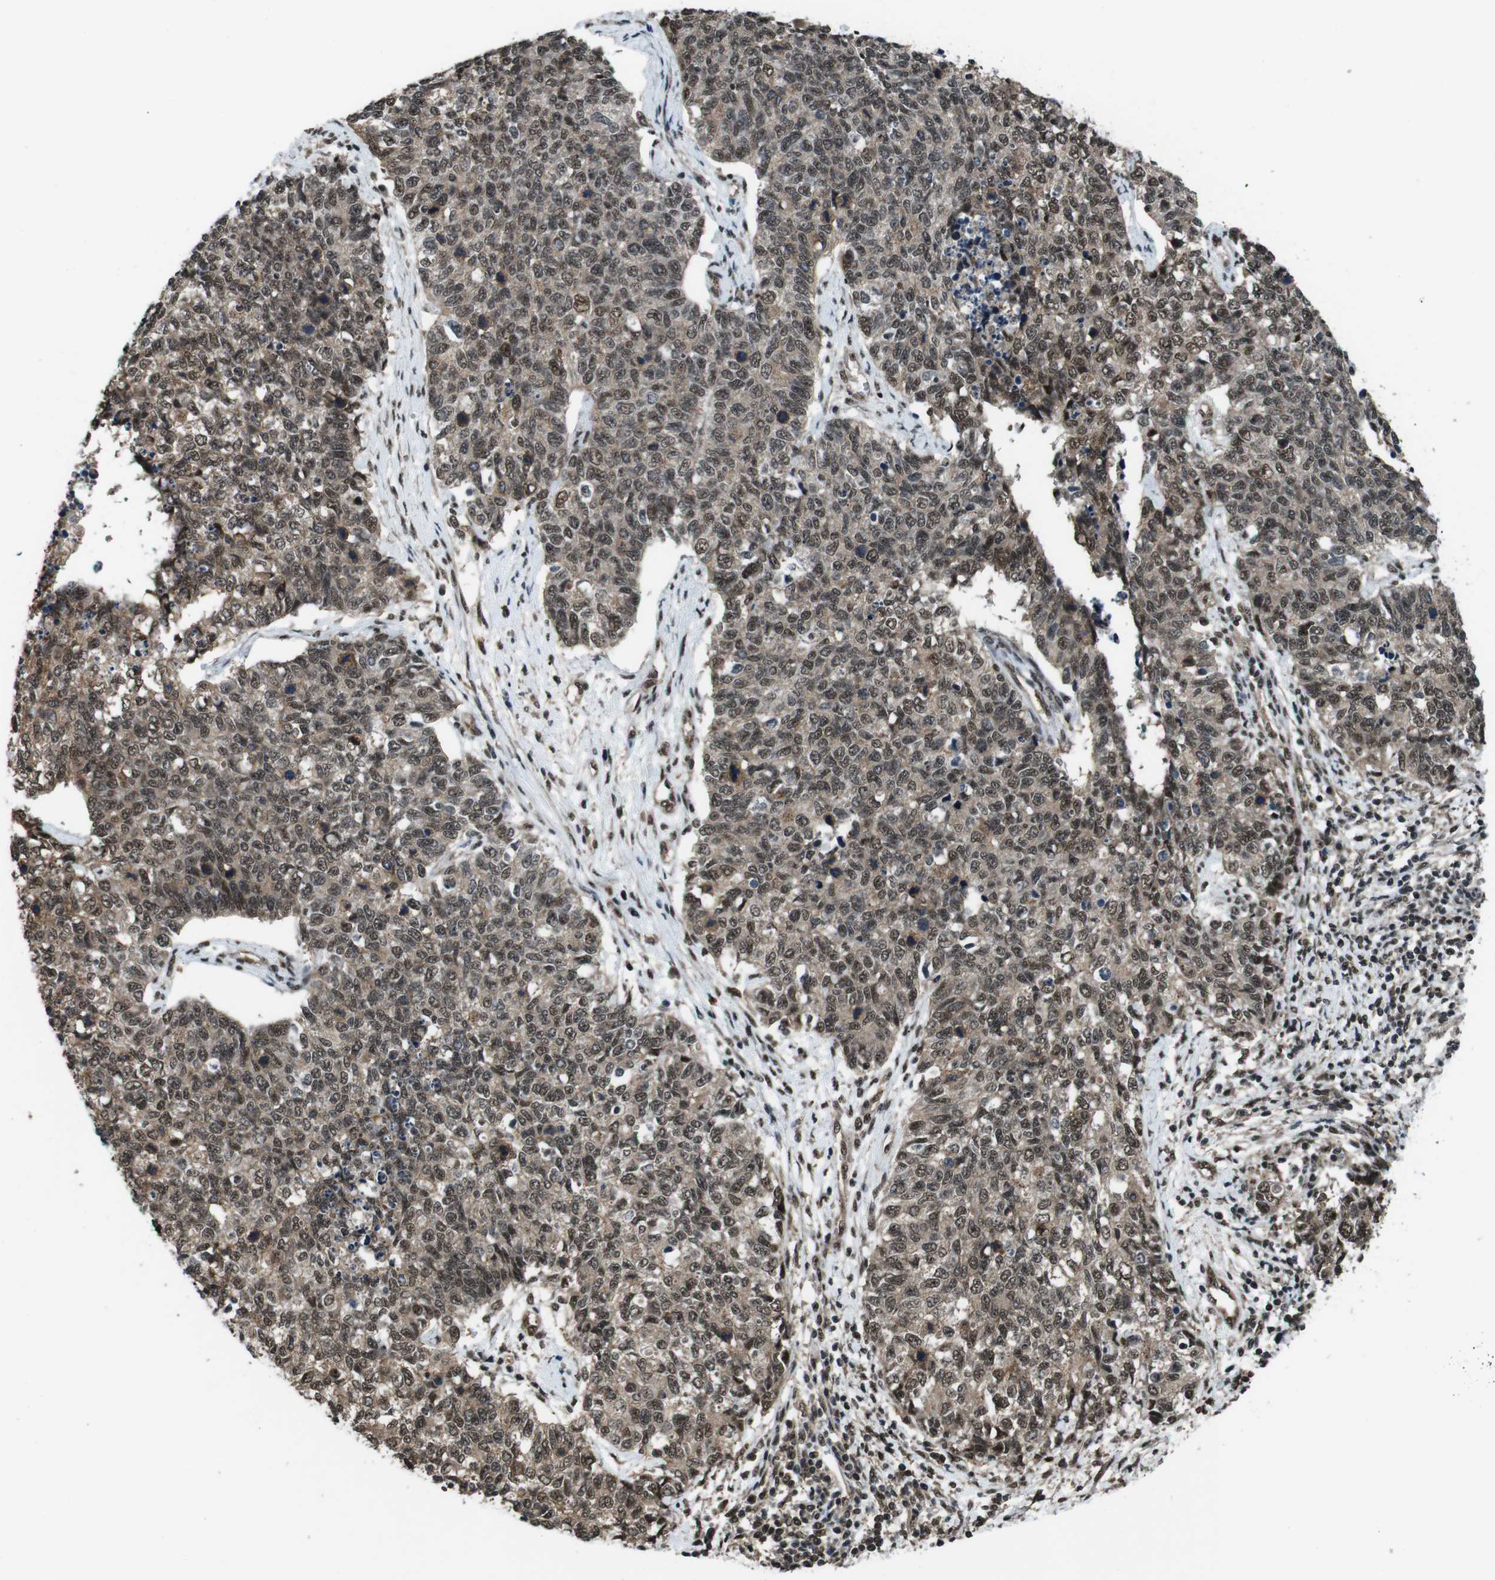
{"staining": {"intensity": "moderate", "quantity": ">75%", "location": "cytoplasmic/membranous,nuclear"}, "tissue": "cervical cancer", "cell_type": "Tumor cells", "image_type": "cancer", "snomed": [{"axis": "morphology", "description": "Squamous cell carcinoma, NOS"}, {"axis": "topography", "description": "Cervix"}], "caption": "The immunohistochemical stain highlights moderate cytoplasmic/membranous and nuclear expression in tumor cells of squamous cell carcinoma (cervical) tissue. (Stains: DAB (3,3'-diaminobenzidine) in brown, nuclei in blue, Microscopy: brightfield microscopy at high magnification).", "gene": "NR4A2", "patient": {"sex": "female", "age": 63}}